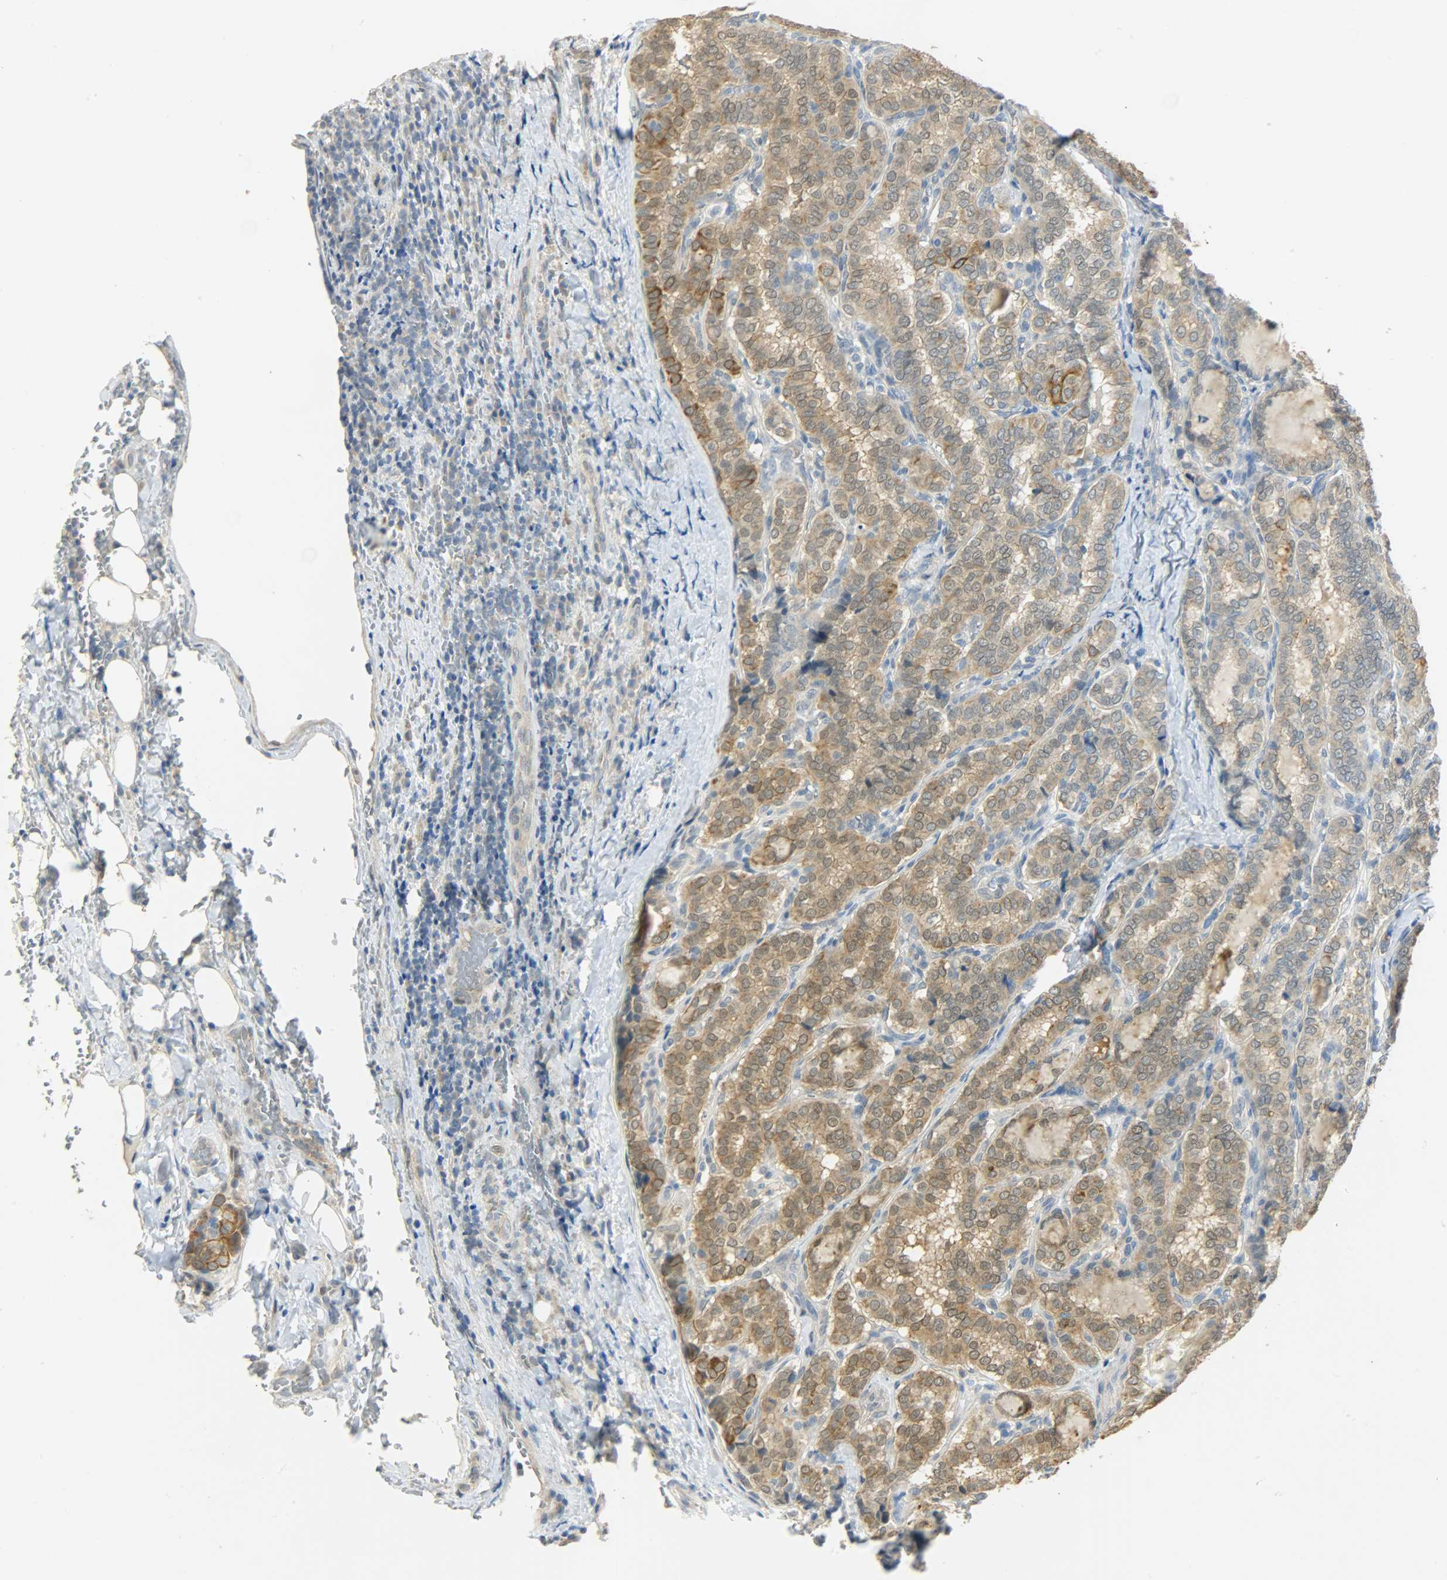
{"staining": {"intensity": "moderate", "quantity": ">75%", "location": "cytoplasmic/membranous,nuclear"}, "tissue": "thyroid cancer", "cell_type": "Tumor cells", "image_type": "cancer", "snomed": [{"axis": "morphology", "description": "Papillary adenocarcinoma, NOS"}, {"axis": "topography", "description": "Thyroid gland"}], "caption": "Papillary adenocarcinoma (thyroid) stained with a protein marker displays moderate staining in tumor cells.", "gene": "USP13", "patient": {"sex": "female", "age": 30}}